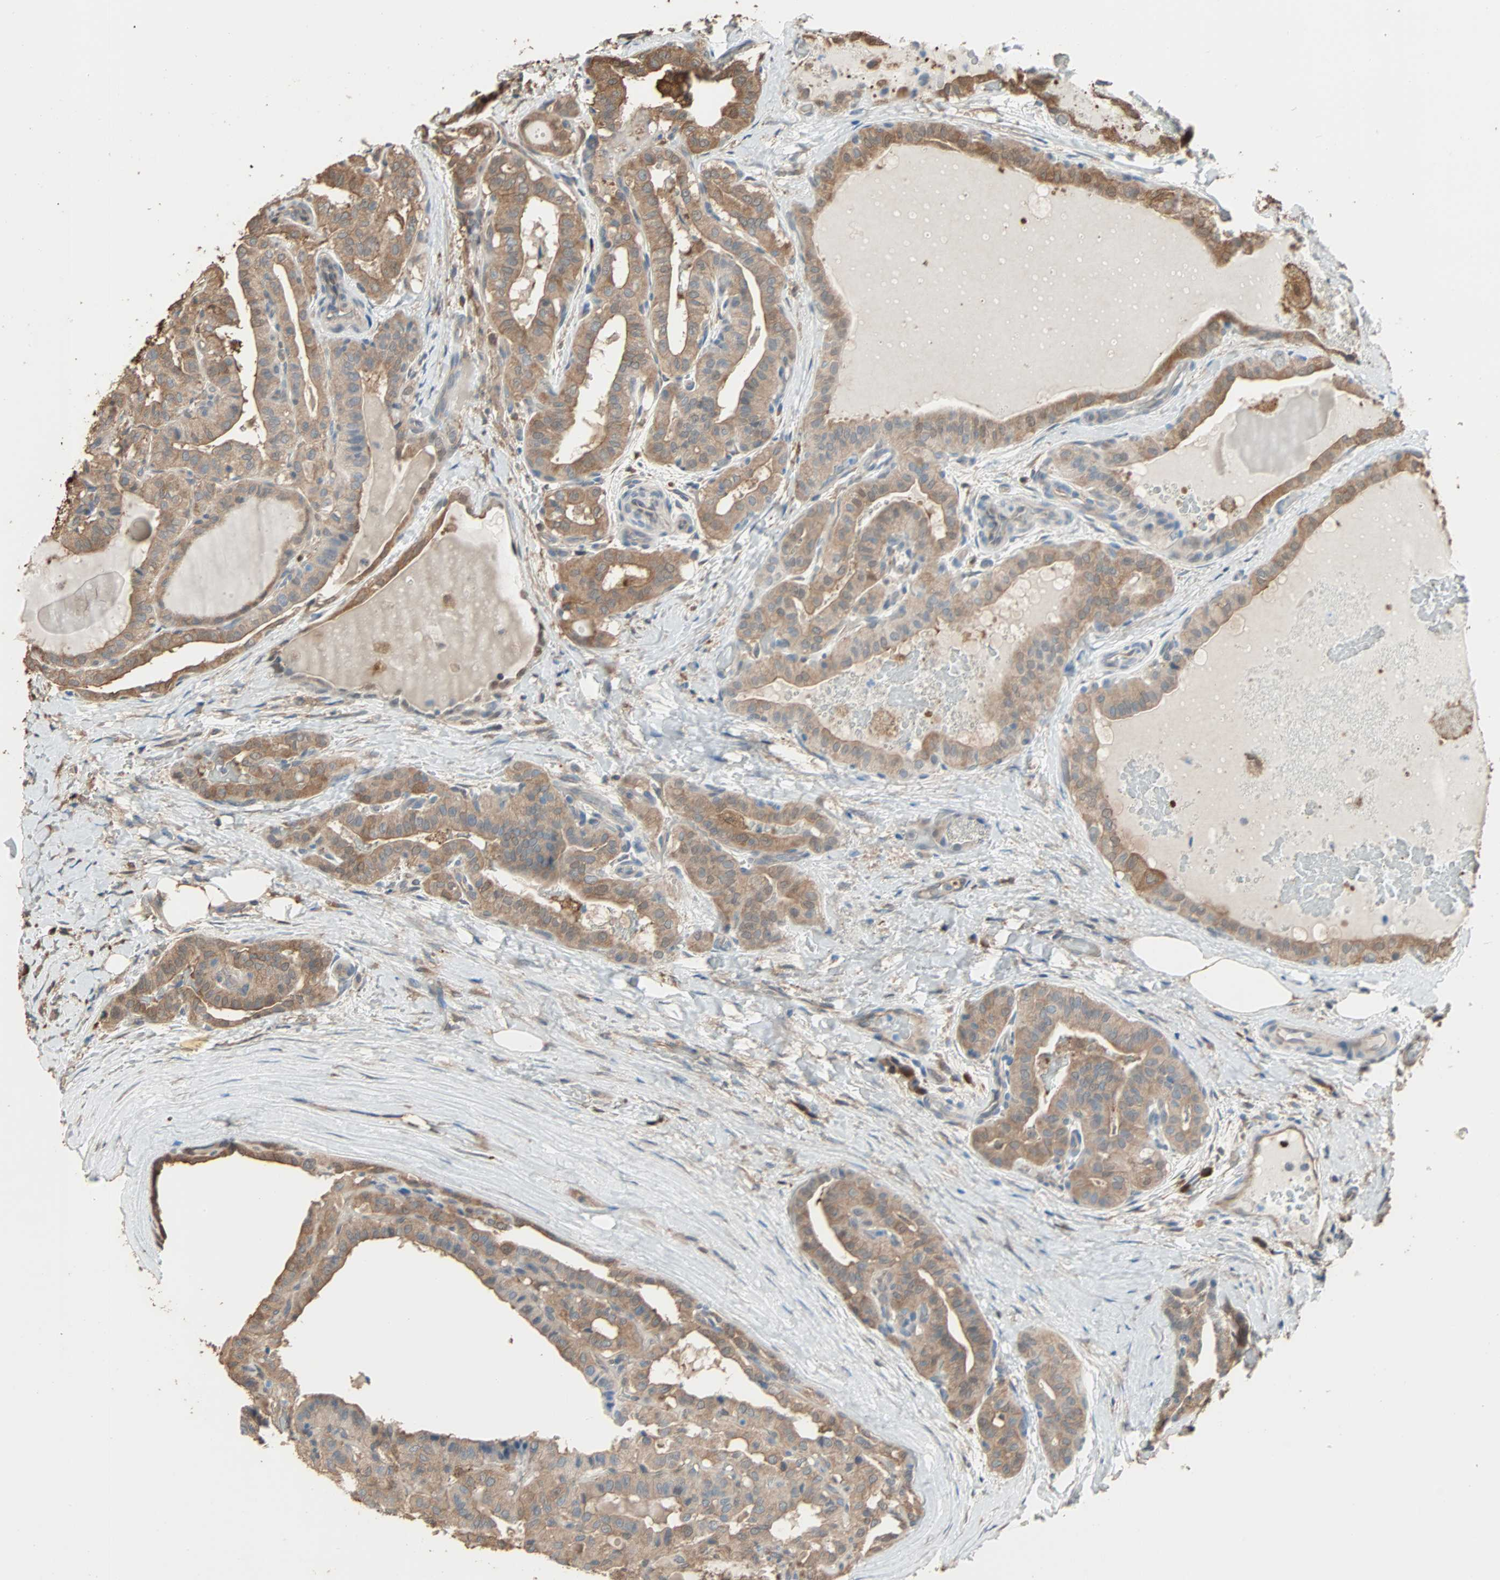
{"staining": {"intensity": "moderate", "quantity": ">75%", "location": "cytoplasmic/membranous"}, "tissue": "thyroid cancer", "cell_type": "Tumor cells", "image_type": "cancer", "snomed": [{"axis": "morphology", "description": "Papillary adenocarcinoma, NOS"}, {"axis": "topography", "description": "Thyroid gland"}], "caption": "A histopathology image of human papillary adenocarcinoma (thyroid) stained for a protein reveals moderate cytoplasmic/membranous brown staining in tumor cells. (DAB IHC, brown staining for protein, blue staining for nuclei).", "gene": "PRDX1", "patient": {"sex": "male", "age": 77}}